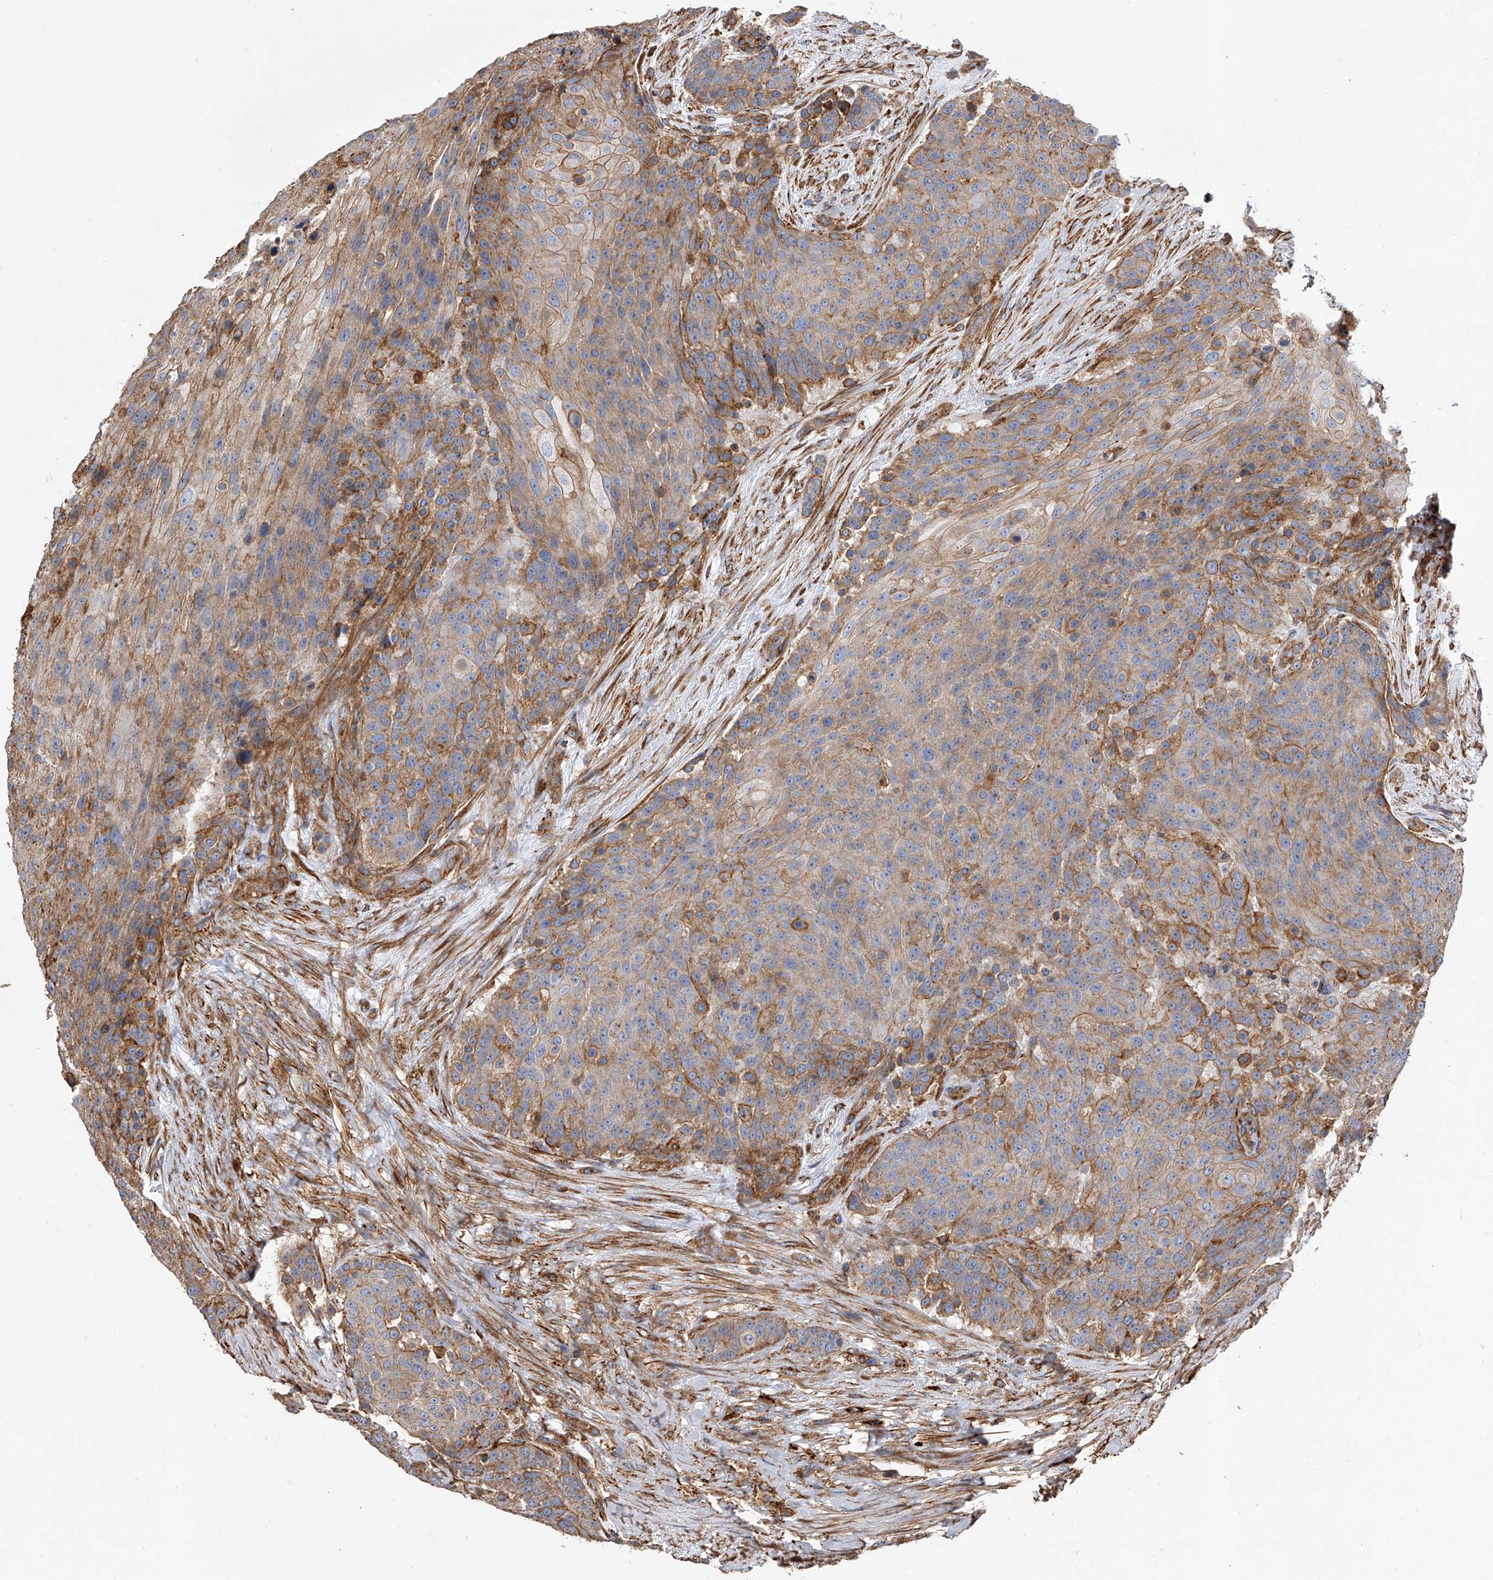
{"staining": {"intensity": "moderate", "quantity": "25%-75%", "location": "cytoplasmic/membranous"}, "tissue": "urothelial cancer", "cell_type": "Tumor cells", "image_type": "cancer", "snomed": [{"axis": "morphology", "description": "Urothelial carcinoma, High grade"}, {"axis": "topography", "description": "Urinary bladder"}], "caption": "Brown immunohistochemical staining in human urothelial cancer shows moderate cytoplasmic/membranous staining in about 25%-75% of tumor cells. (Brightfield microscopy of DAB IHC at high magnification).", "gene": "PISD", "patient": {"sex": "female", "age": 63}}